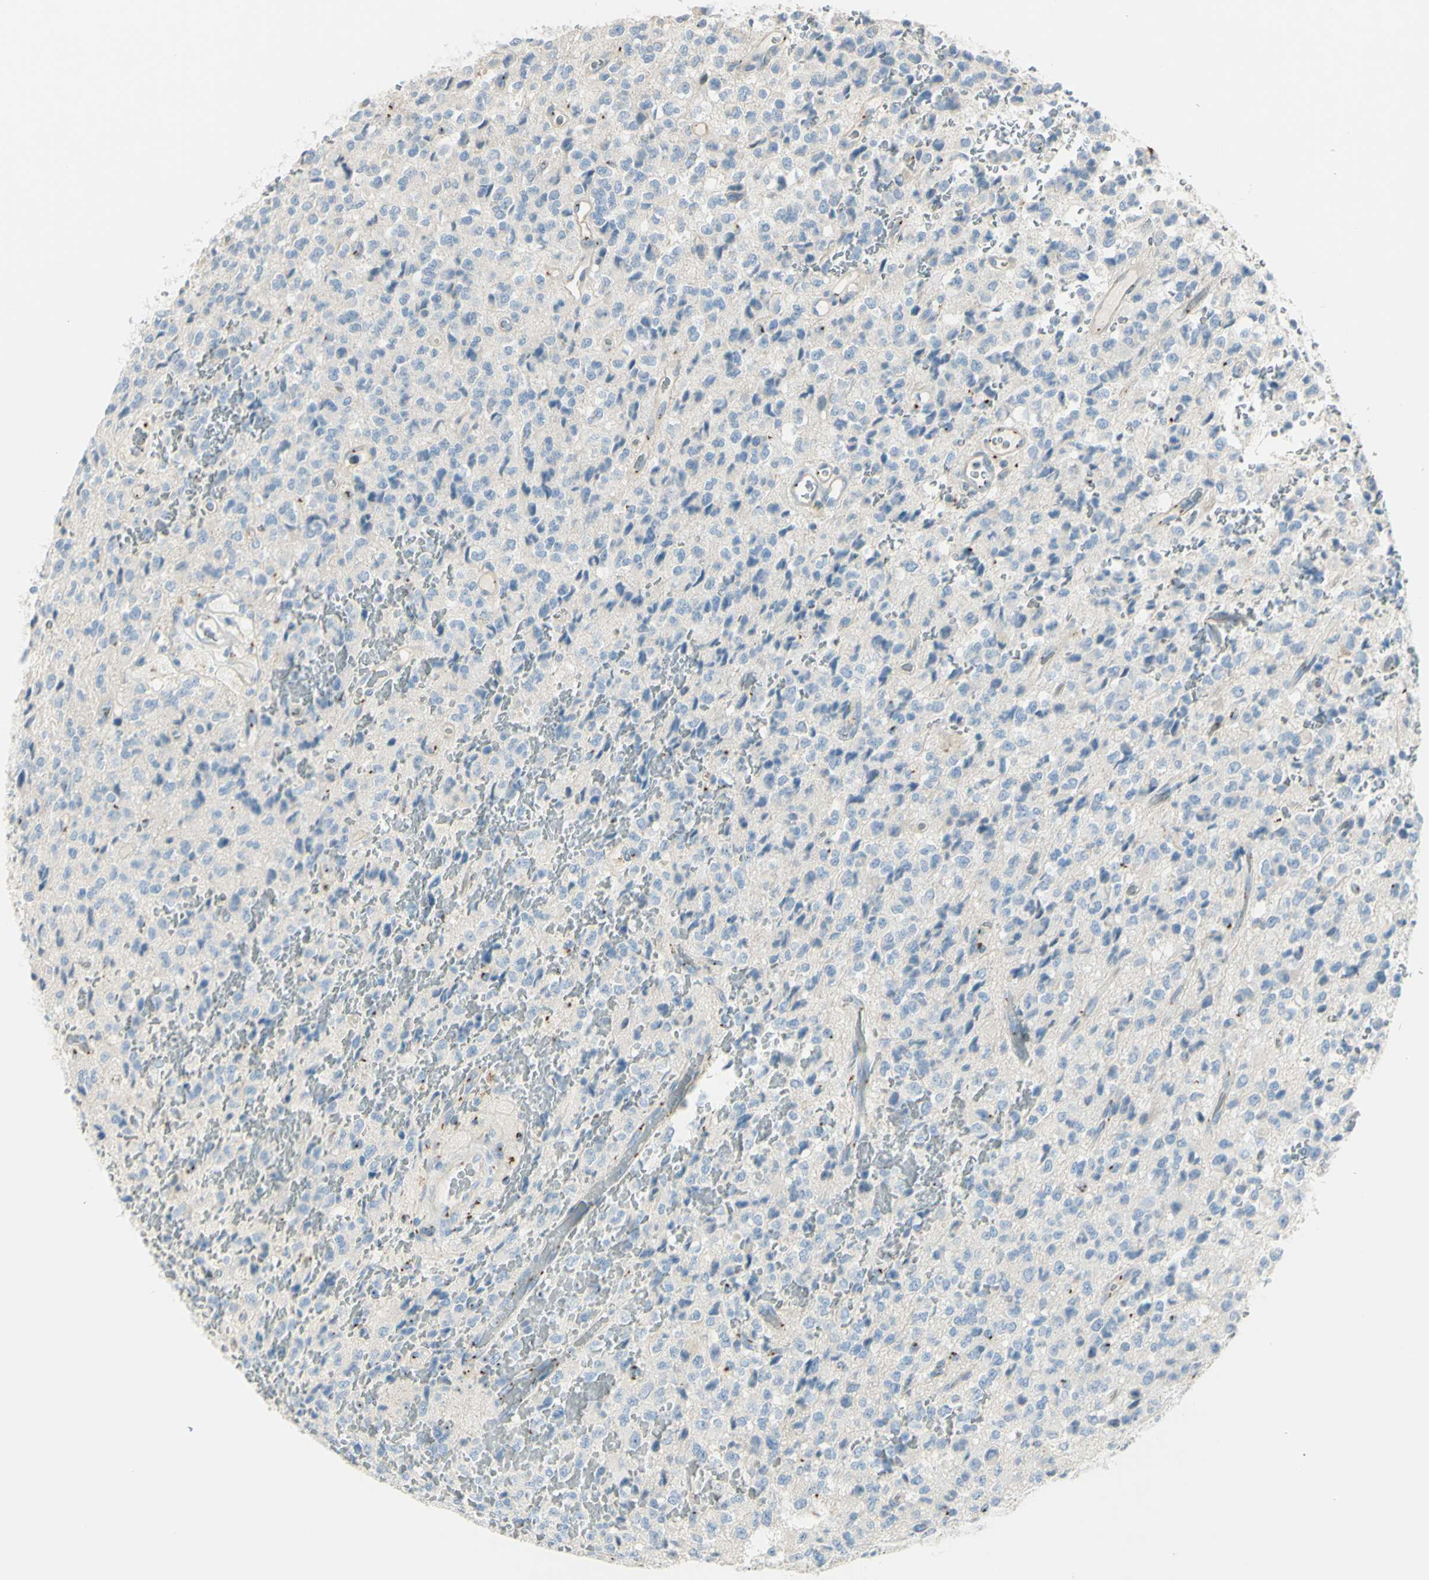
{"staining": {"intensity": "negative", "quantity": "none", "location": "none"}, "tissue": "glioma", "cell_type": "Tumor cells", "image_type": "cancer", "snomed": [{"axis": "morphology", "description": "Glioma, malignant, High grade"}, {"axis": "topography", "description": "pancreas cauda"}], "caption": "Immunohistochemistry (IHC) histopathology image of neoplastic tissue: high-grade glioma (malignant) stained with DAB shows no significant protein positivity in tumor cells. (DAB (3,3'-diaminobenzidine) immunohistochemistry visualized using brightfield microscopy, high magnification).", "gene": "B4GALT1", "patient": {"sex": "male", "age": 60}}